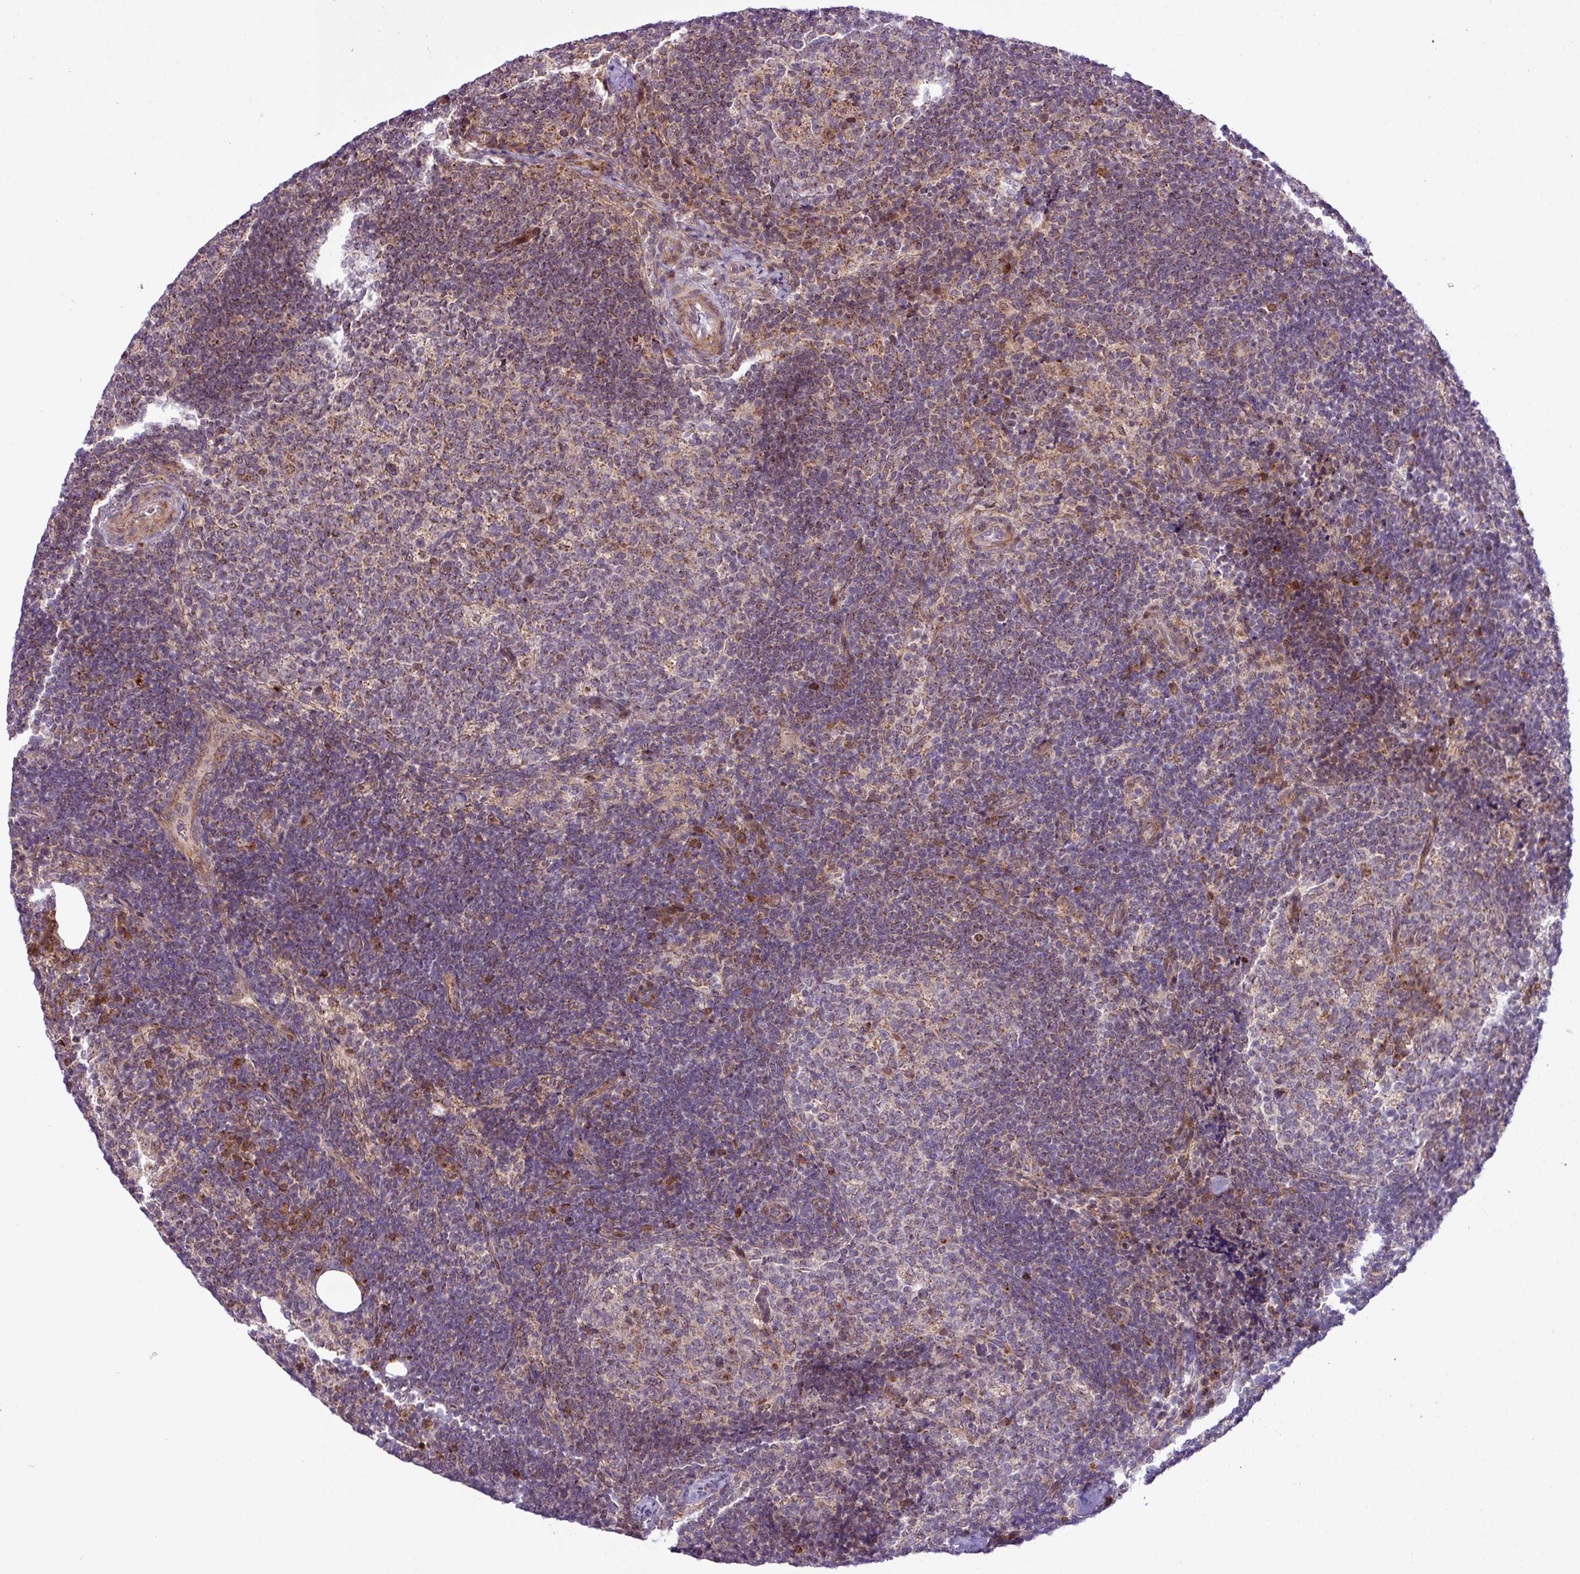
{"staining": {"intensity": "moderate", "quantity": "25%-75%", "location": "cytoplasmic/membranous"}, "tissue": "lymph node", "cell_type": "Germinal center cells", "image_type": "normal", "snomed": [{"axis": "morphology", "description": "Normal tissue, NOS"}, {"axis": "topography", "description": "Lymph node"}], "caption": "Human lymph node stained with a brown dye shows moderate cytoplasmic/membranous positive positivity in about 25%-75% of germinal center cells.", "gene": "B3GNT9", "patient": {"sex": "female", "age": 31}}